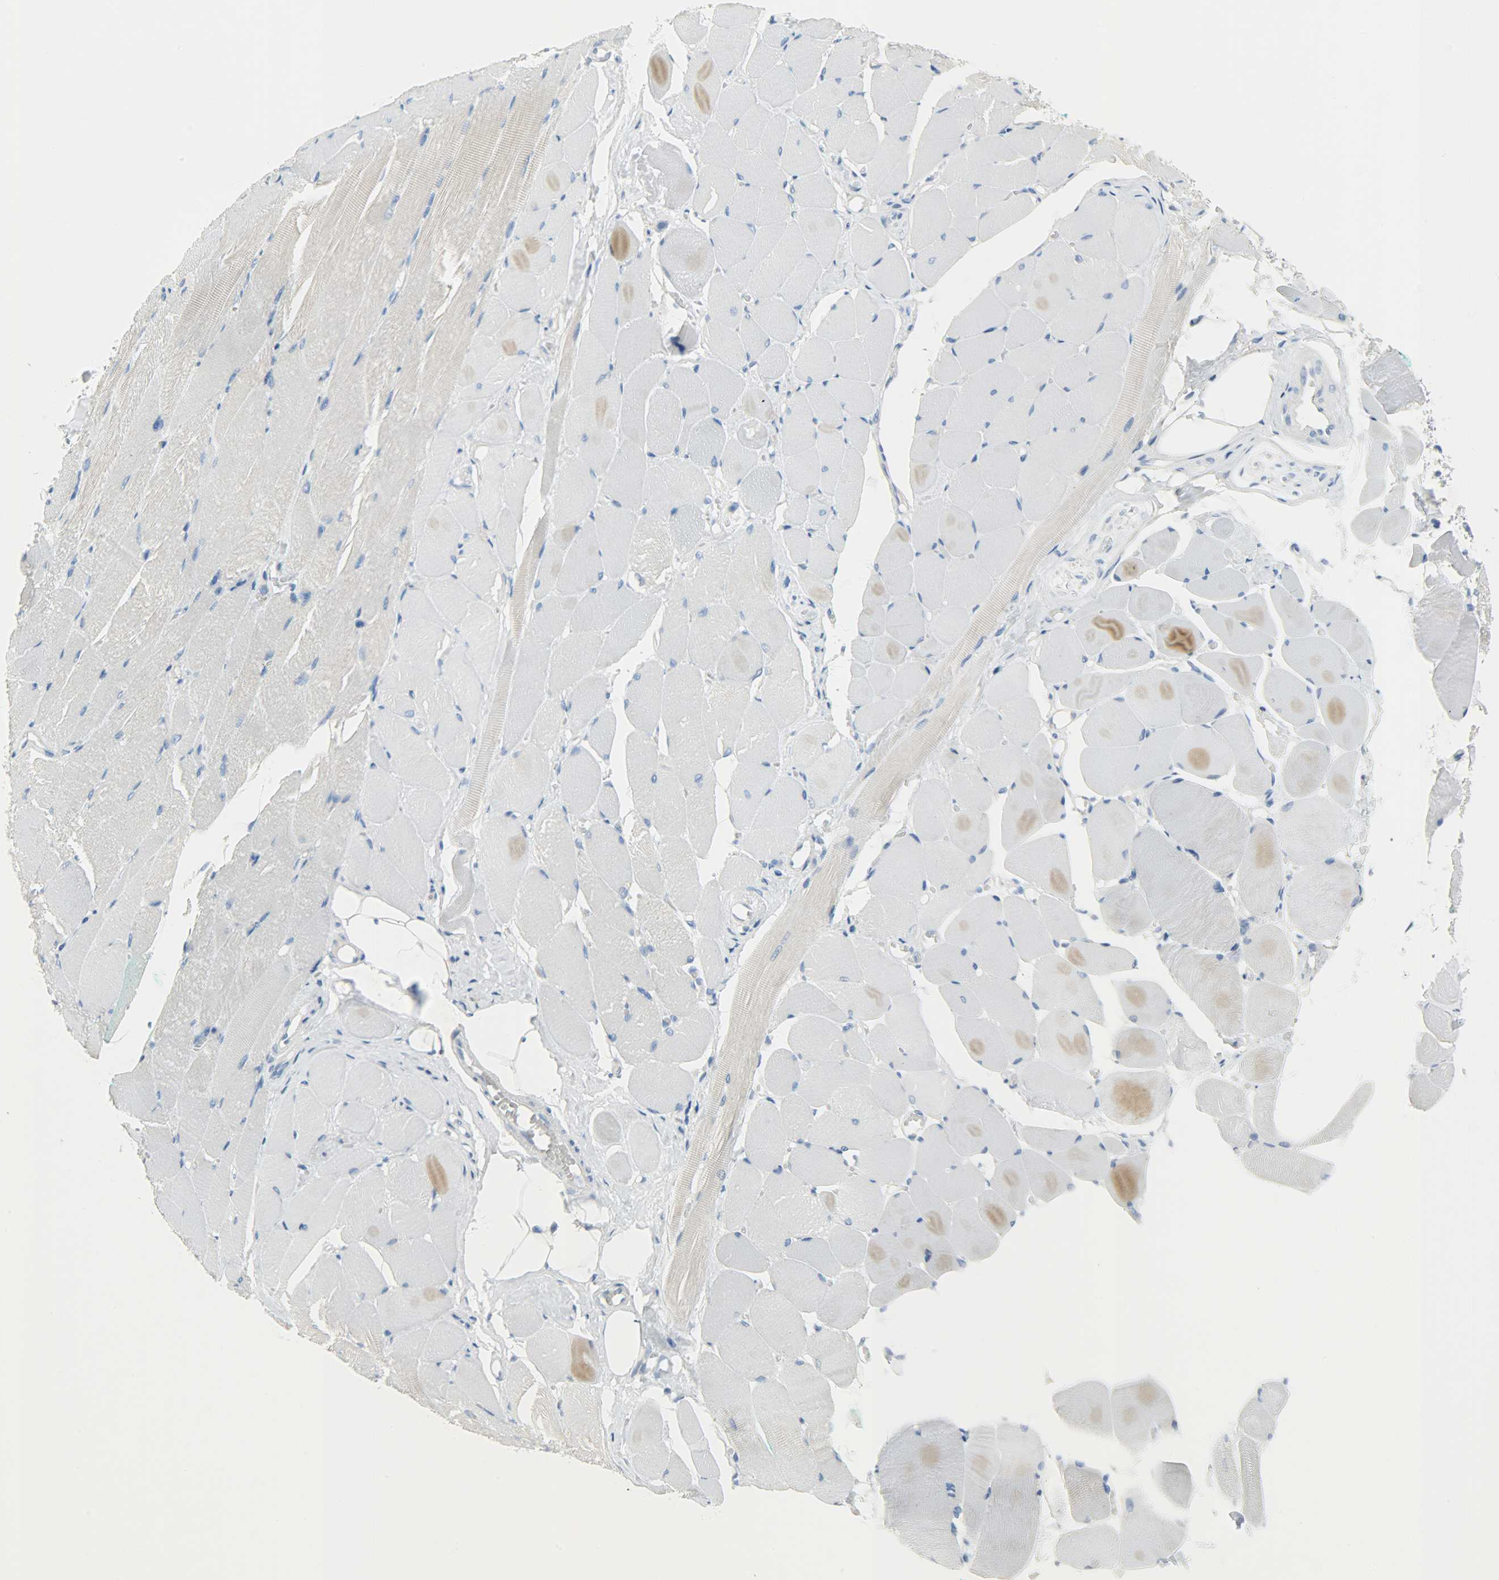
{"staining": {"intensity": "moderate", "quantity": "<25%", "location": "cytoplasmic/membranous"}, "tissue": "skeletal muscle", "cell_type": "Myocytes", "image_type": "normal", "snomed": [{"axis": "morphology", "description": "Normal tissue, NOS"}, {"axis": "topography", "description": "Skeletal muscle"}, {"axis": "topography", "description": "Peripheral nerve tissue"}], "caption": "IHC micrograph of normal skeletal muscle stained for a protein (brown), which exhibits low levels of moderate cytoplasmic/membranous staining in approximately <25% of myocytes.", "gene": "PROM1", "patient": {"sex": "female", "age": 84}}